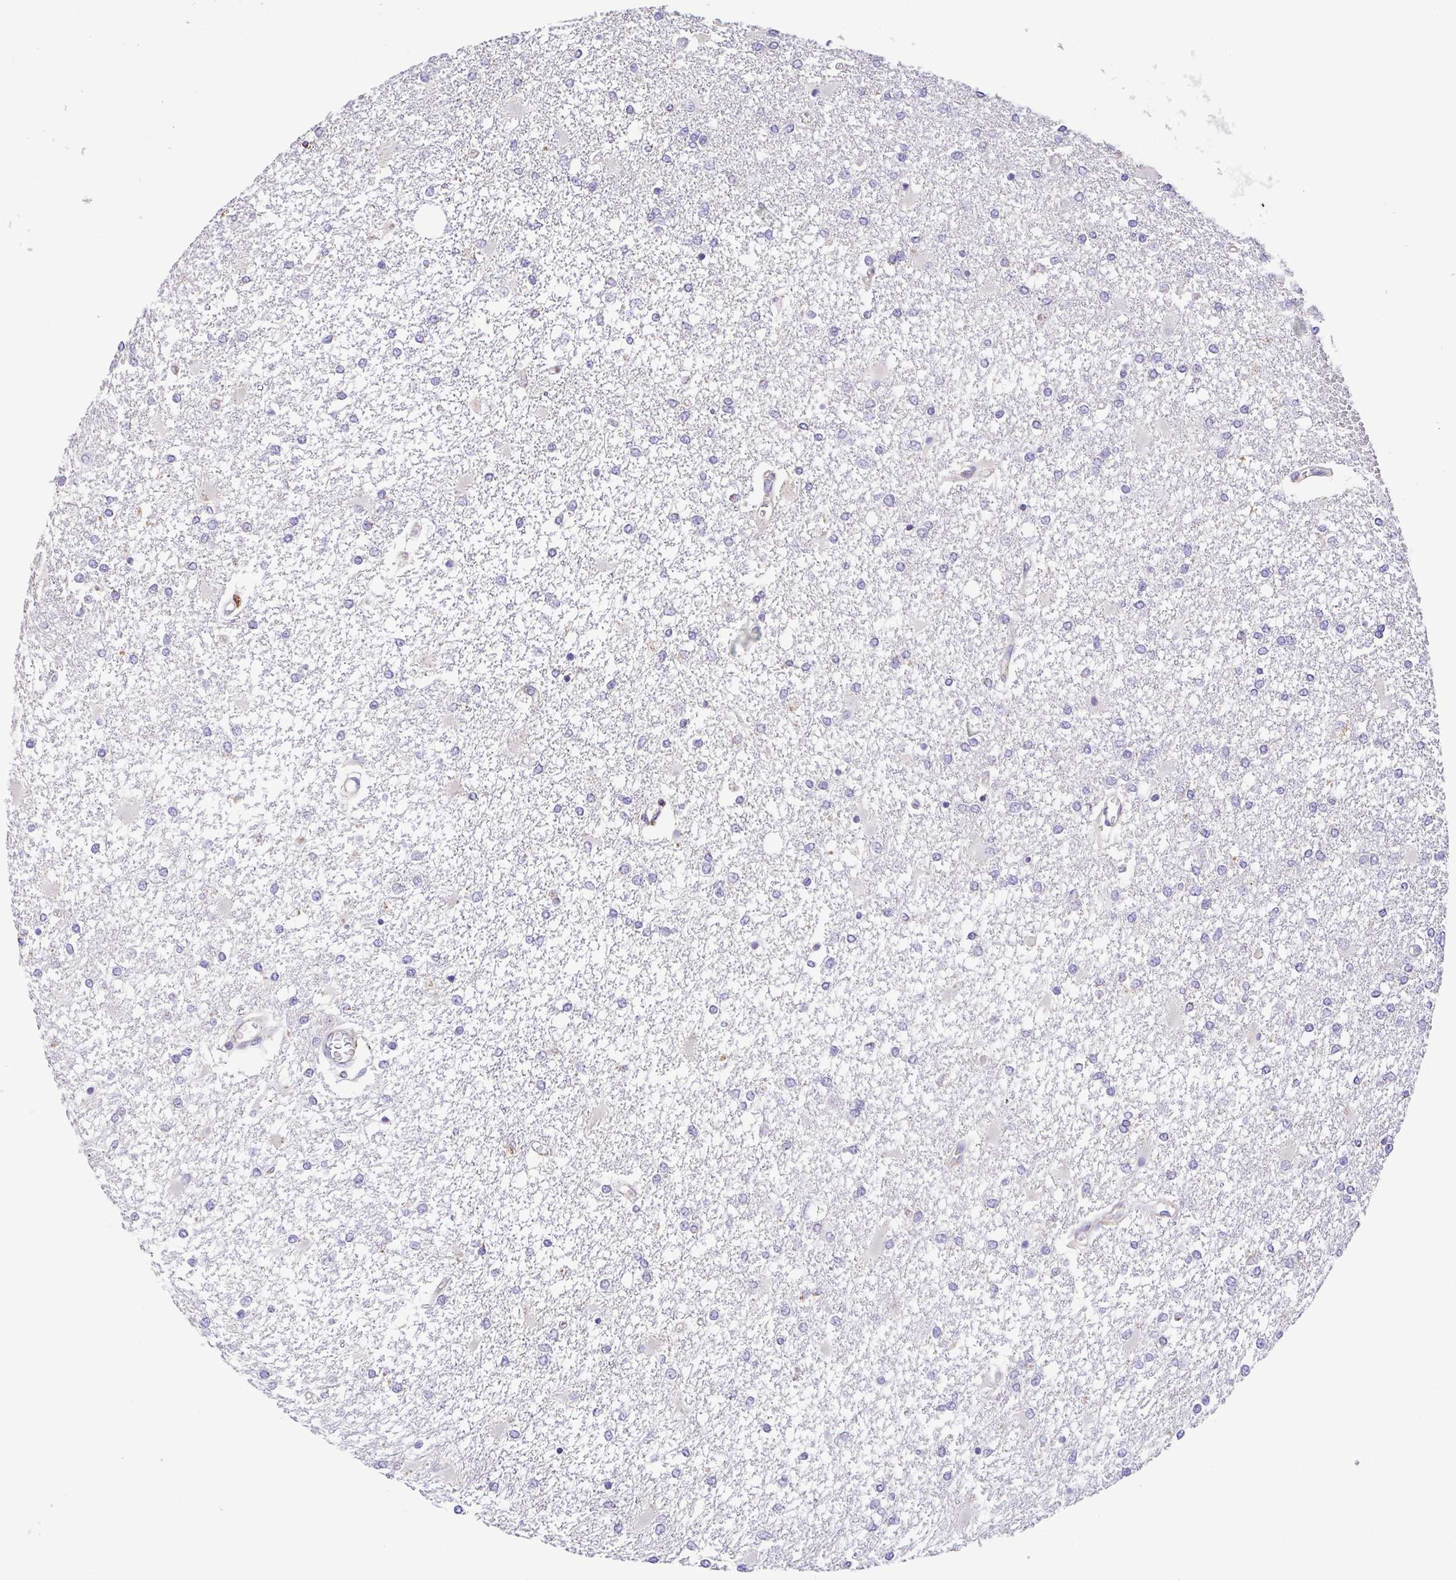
{"staining": {"intensity": "negative", "quantity": "none", "location": "none"}, "tissue": "glioma", "cell_type": "Tumor cells", "image_type": "cancer", "snomed": [{"axis": "morphology", "description": "Glioma, malignant, High grade"}, {"axis": "topography", "description": "Cerebral cortex"}], "caption": "Malignant high-grade glioma stained for a protein using immunohistochemistry demonstrates no expression tumor cells.", "gene": "GINM1", "patient": {"sex": "male", "age": 79}}